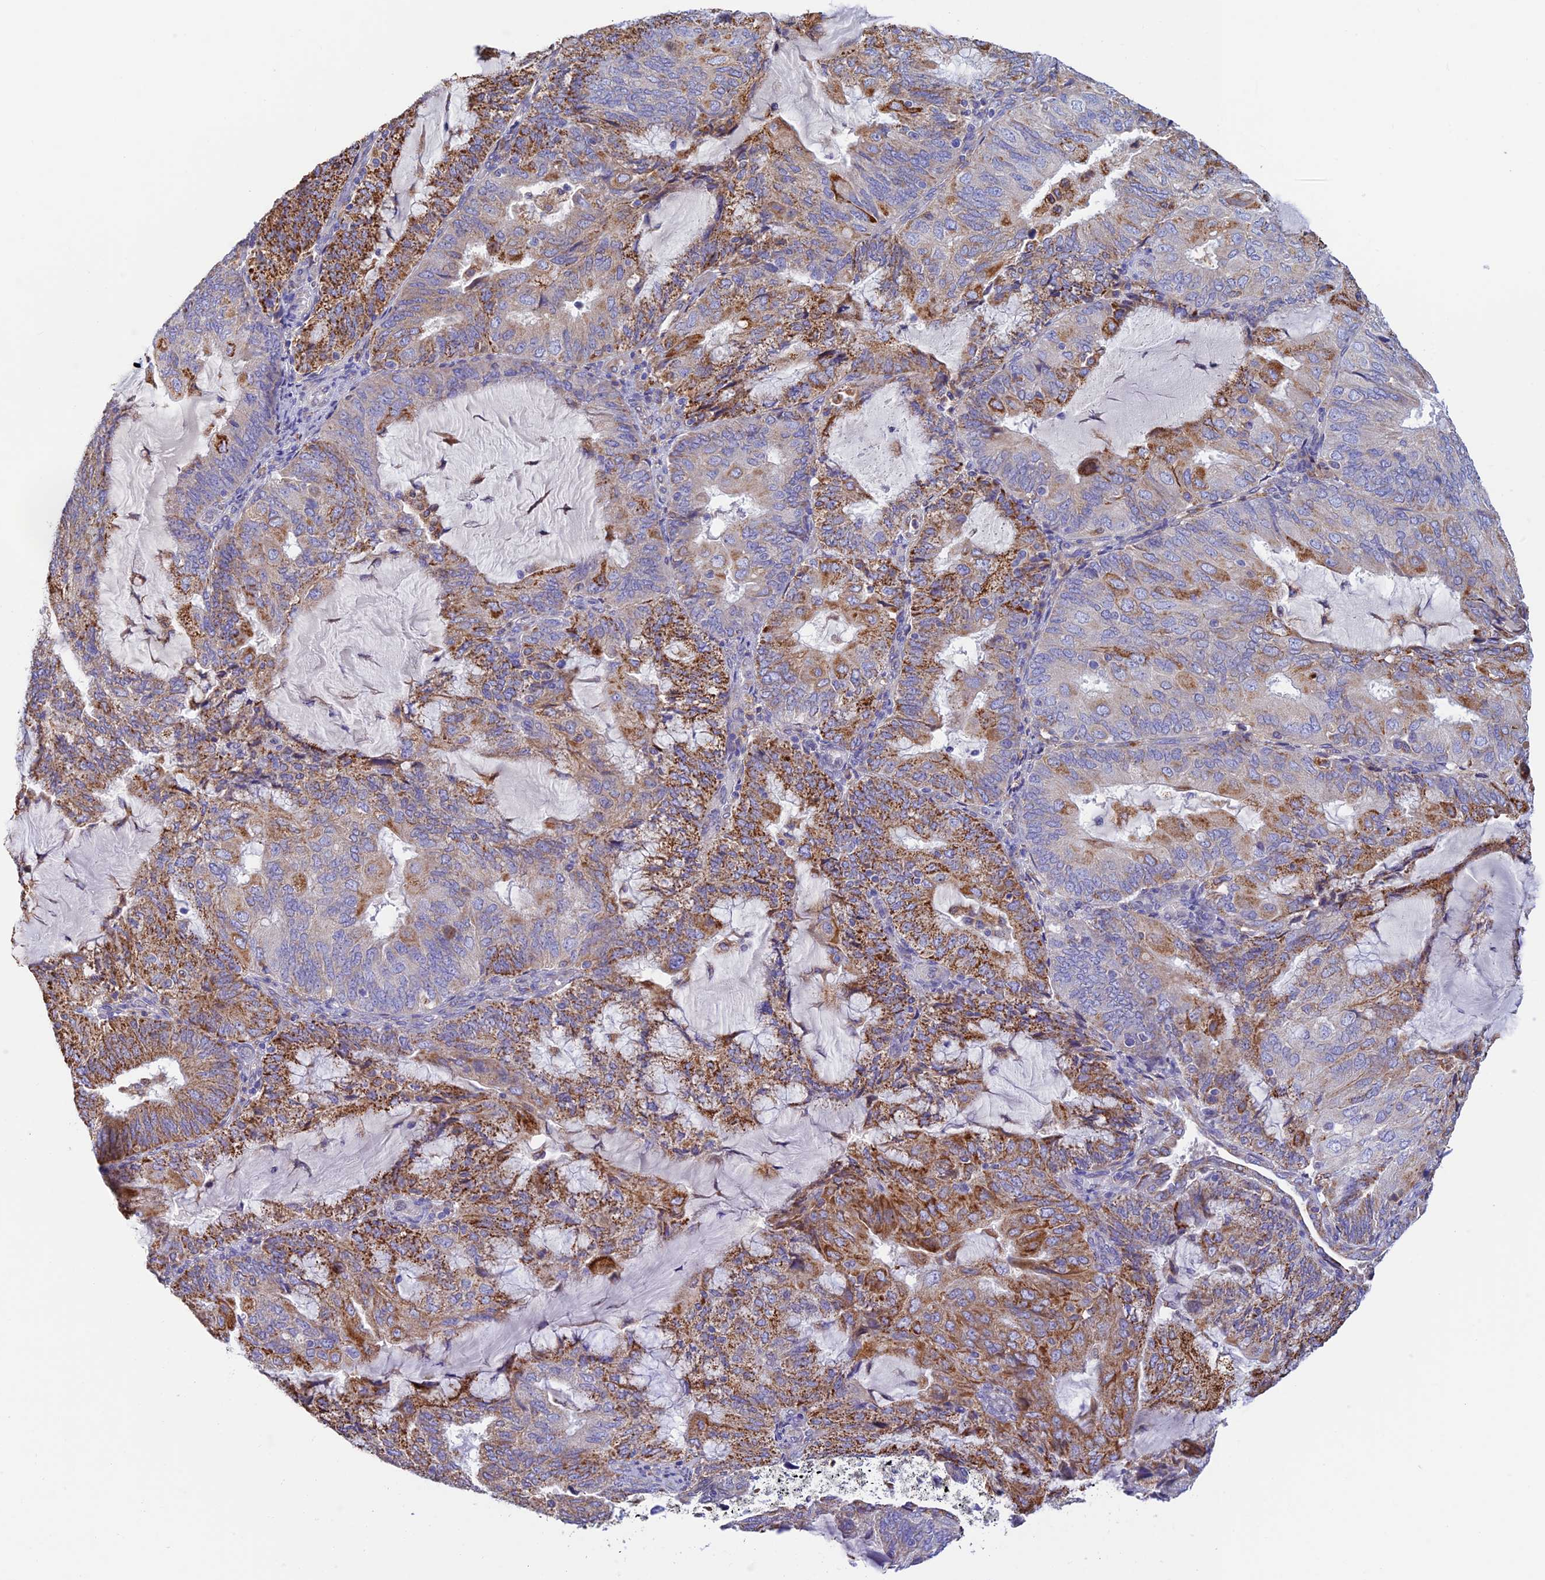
{"staining": {"intensity": "moderate", "quantity": ">75%", "location": "cytoplasmic/membranous"}, "tissue": "endometrial cancer", "cell_type": "Tumor cells", "image_type": "cancer", "snomed": [{"axis": "morphology", "description": "Adenocarcinoma, NOS"}, {"axis": "topography", "description": "Endometrium"}], "caption": "This micrograph reveals endometrial adenocarcinoma stained with immunohistochemistry to label a protein in brown. The cytoplasmic/membranous of tumor cells show moderate positivity for the protein. Nuclei are counter-stained blue.", "gene": "VKORC1", "patient": {"sex": "female", "age": 81}}